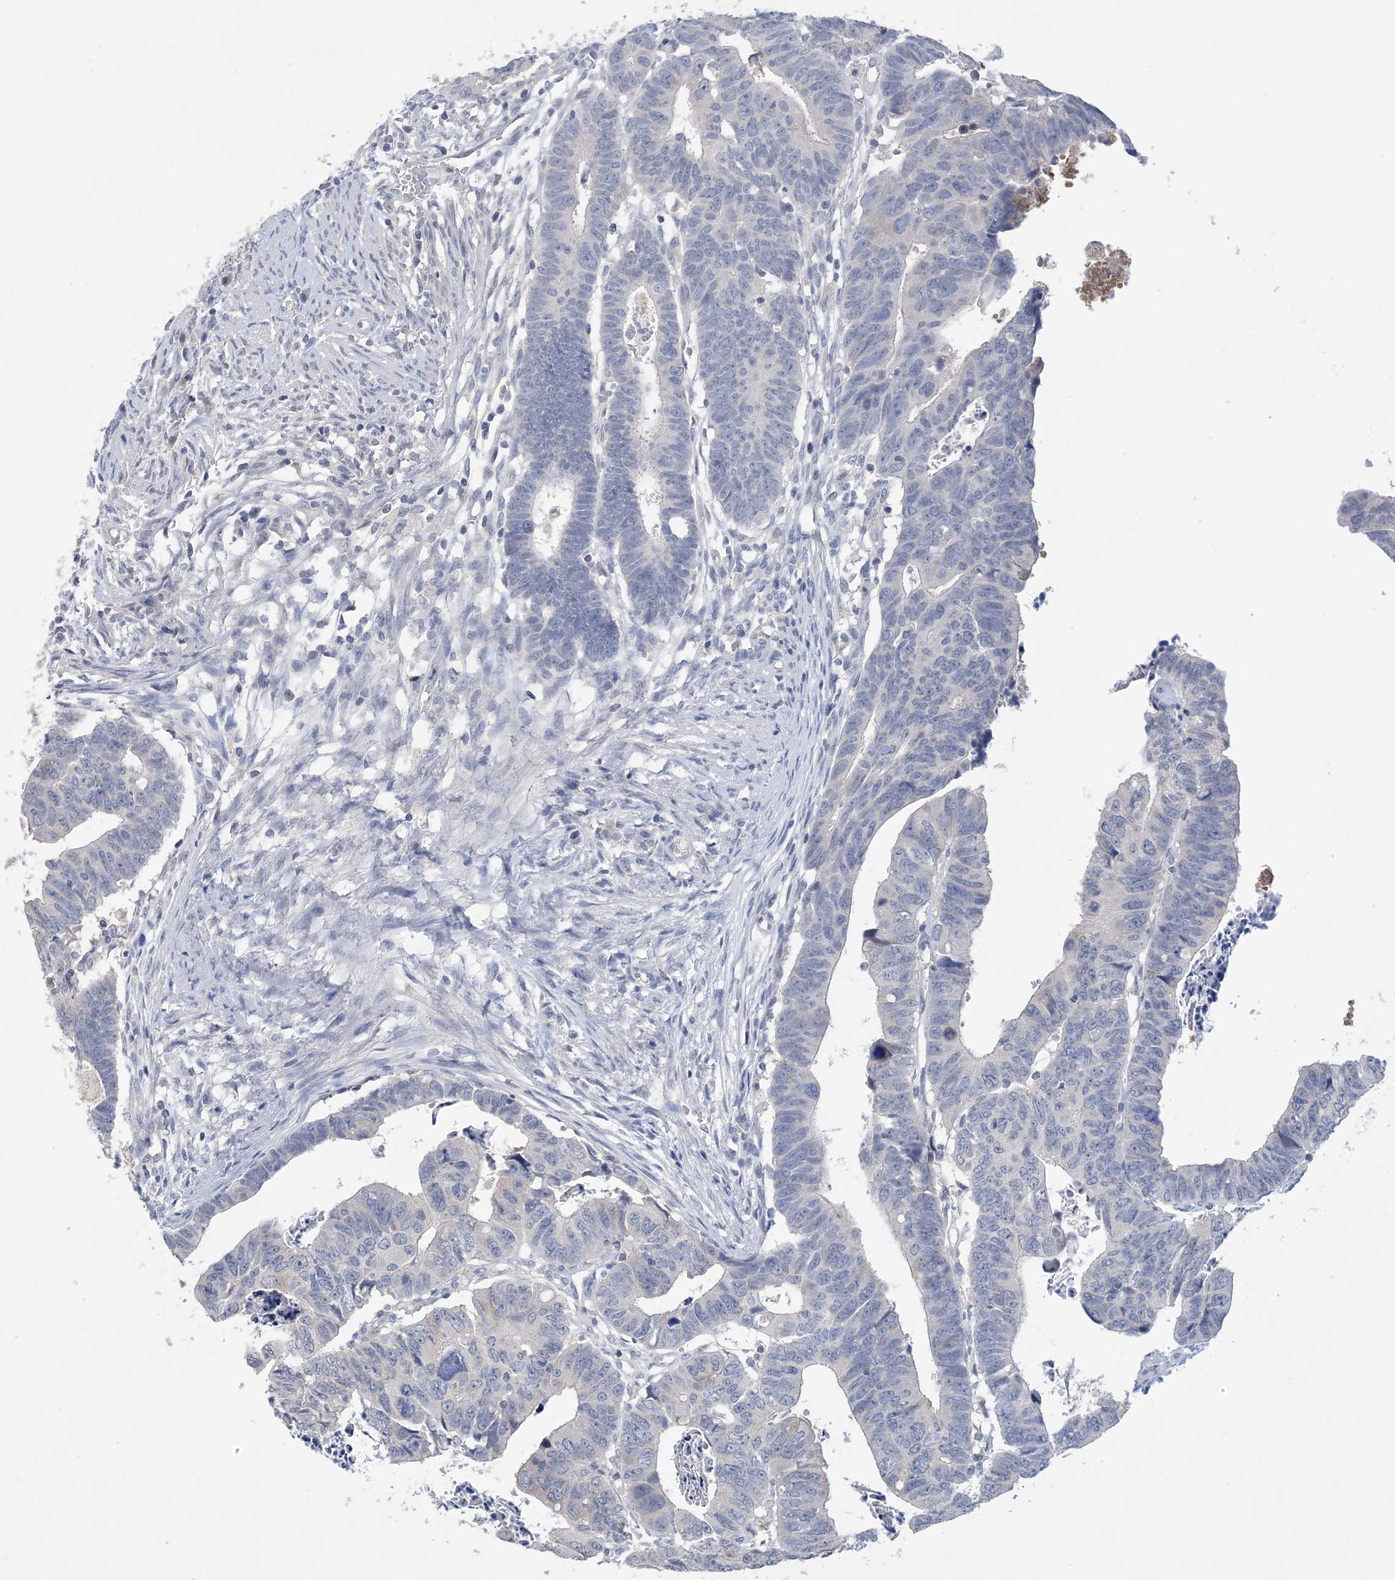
{"staining": {"intensity": "negative", "quantity": "none", "location": "none"}, "tissue": "colorectal cancer", "cell_type": "Tumor cells", "image_type": "cancer", "snomed": [{"axis": "morphology", "description": "Adenocarcinoma, NOS"}, {"axis": "topography", "description": "Rectum"}], "caption": "High magnification brightfield microscopy of adenocarcinoma (colorectal) stained with DAB (3,3'-diaminobenzidine) (brown) and counterstained with hematoxylin (blue): tumor cells show no significant staining.", "gene": "DSC3", "patient": {"sex": "female", "age": 65}}